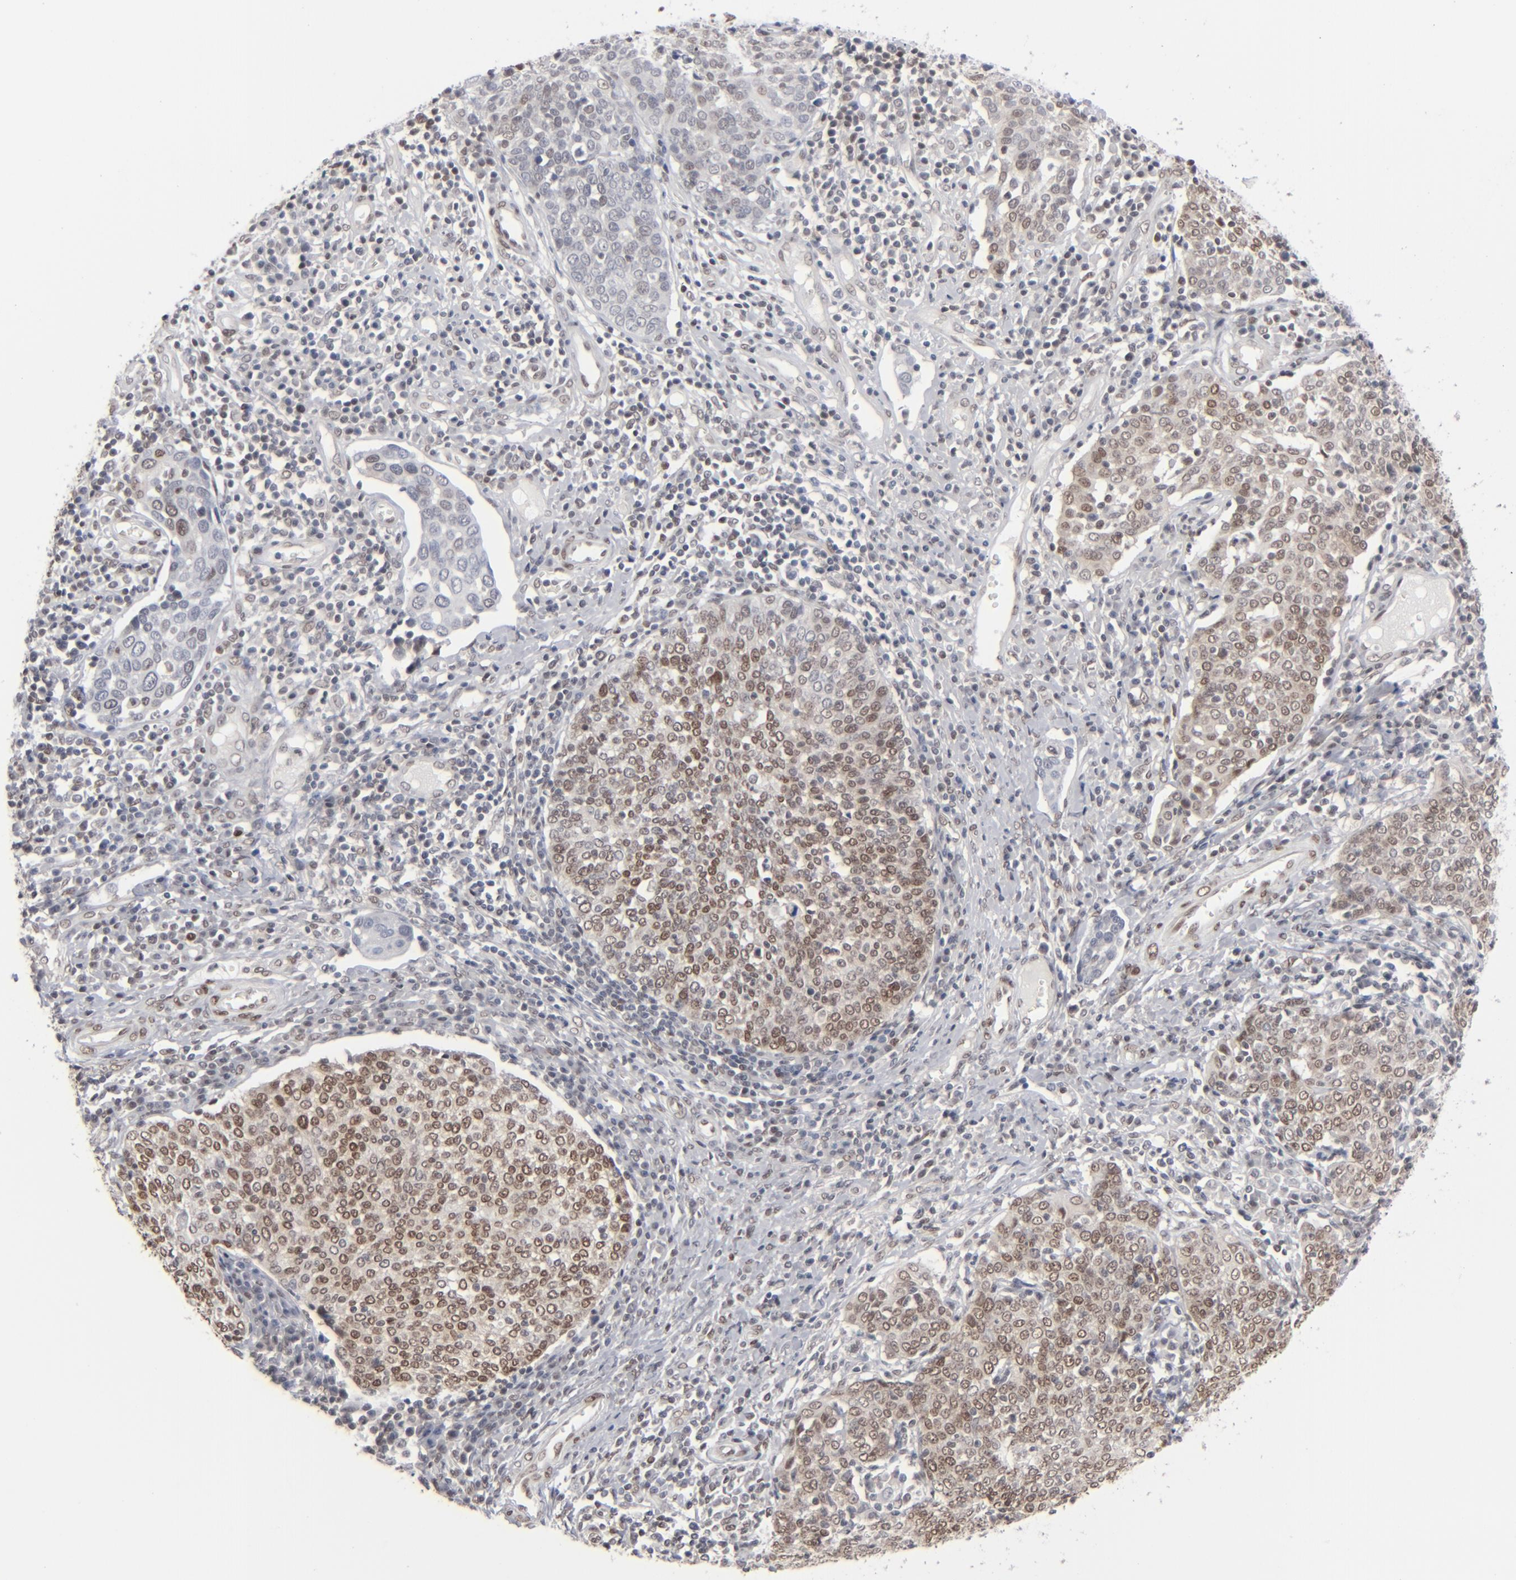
{"staining": {"intensity": "moderate", "quantity": "25%-75%", "location": "cytoplasmic/membranous,nuclear"}, "tissue": "cervical cancer", "cell_type": "Tumor cells", "image_type": "cancer", "snomed": [{"axis": "morphology", "description": "Squamous cell carcinoma, NOS"}, {"axis": "topography", "description": "Cervix"}], "caption": "Cervical cancer (squamous cell carcinoma) stained with a protein marker demonstrates moderate staining in tumor cells.", "gene": "IRF9", "patient": {"sex": "female", "age": 40}}